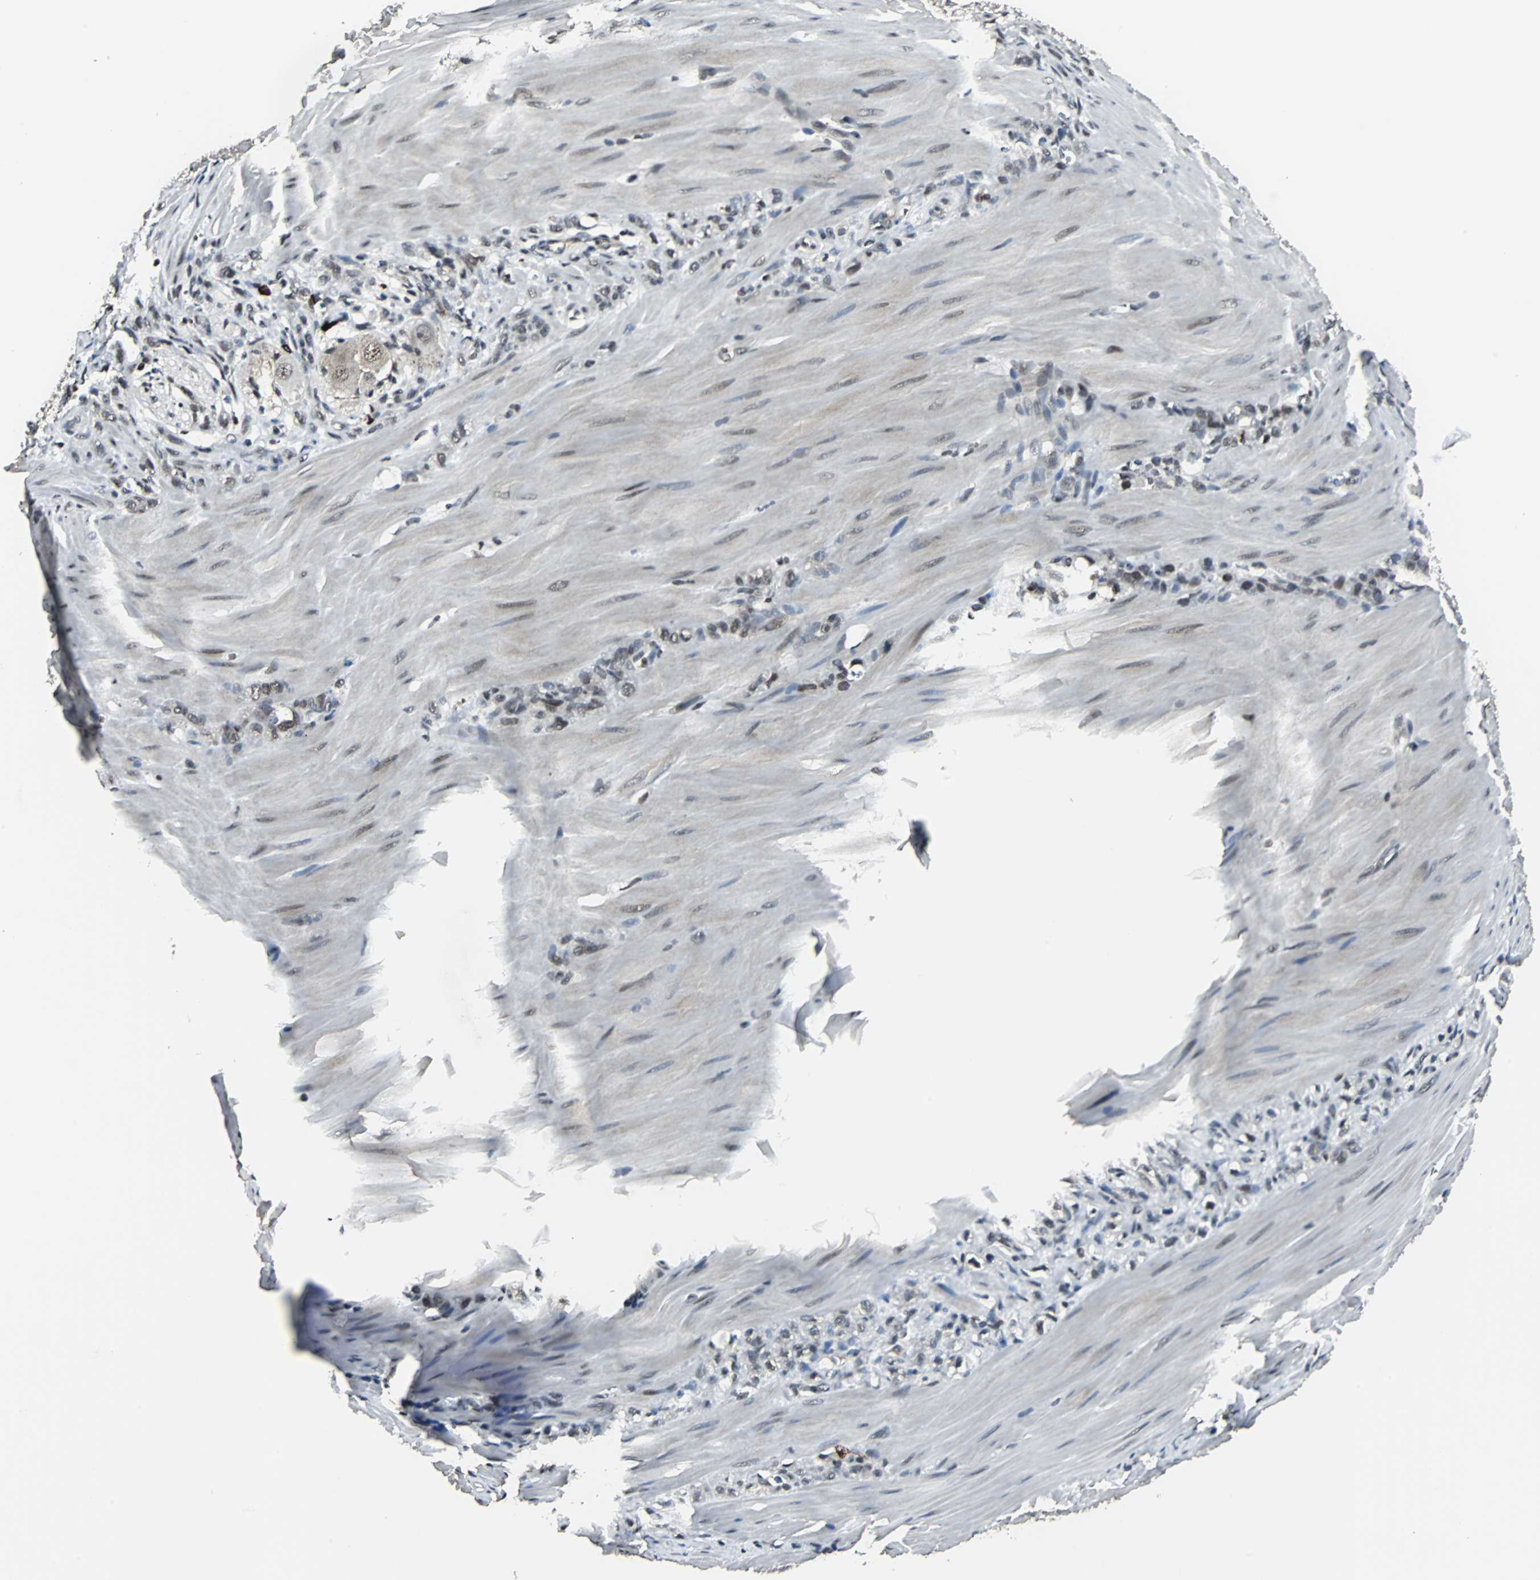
{"staining": {"intensity": "weak", "quantity": "<25%", "location": "cytoplasmic/membranous,nuclear"}, "tissue": "stomach cancer", "cell_type": "Tumor cells", "image_type": "cancer", "snomed": [{"axis": "morphology", "description": "Adenocarcinoma, NOS"}, {"axis": "topography", "description": "Stomach"}], "caption": "This histopathology image is of stomach adenocarcinoma stained with immunohistochemistry to label a protein in brown with the nuclei are counter-stained blue. There is no positivity in tumor cells.", "gene": "MKX", "patient": {"sex": "male", "age": 82}}